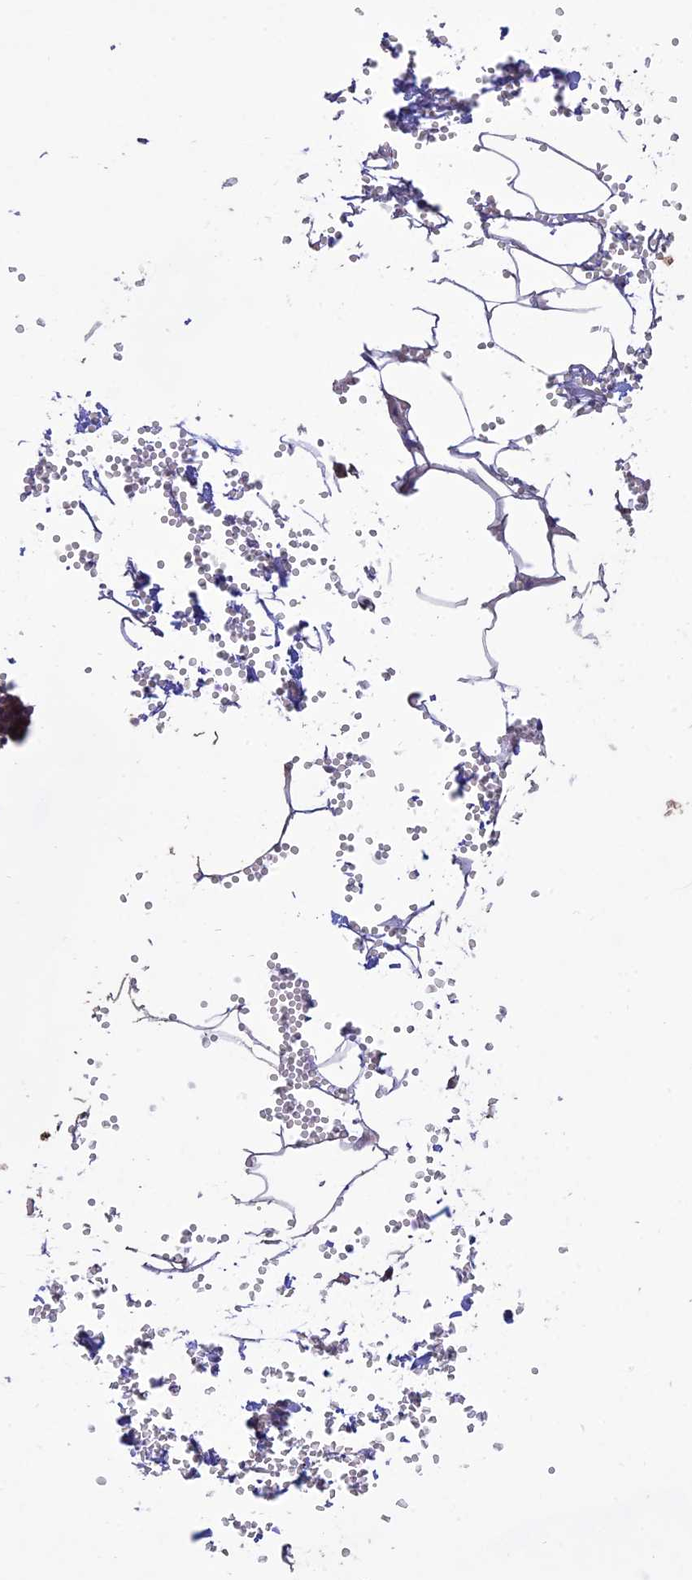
{"staining": {"intensity": "negative", "quantity": "none", "location": "none"}, "tissue": "adipose tissue", "cell_type": "Adipocytes", "image_type": "normal", "snomed": [{"axis": "morphology", "description": "Normal tissue, NOS"}, {"axis": "topography", "description": "Gallbladder"}, {"axis": "topography", "description": "Peripheral nerve tissue"}], "caption": "A photomicrograph of adipose tissue stained for a protein displays no brown staining in adipocytes. (IHC, brightfield microscopy, high magnification).", "gene": "PAGR1", "patient": {"sex": "male", "age": 38}}